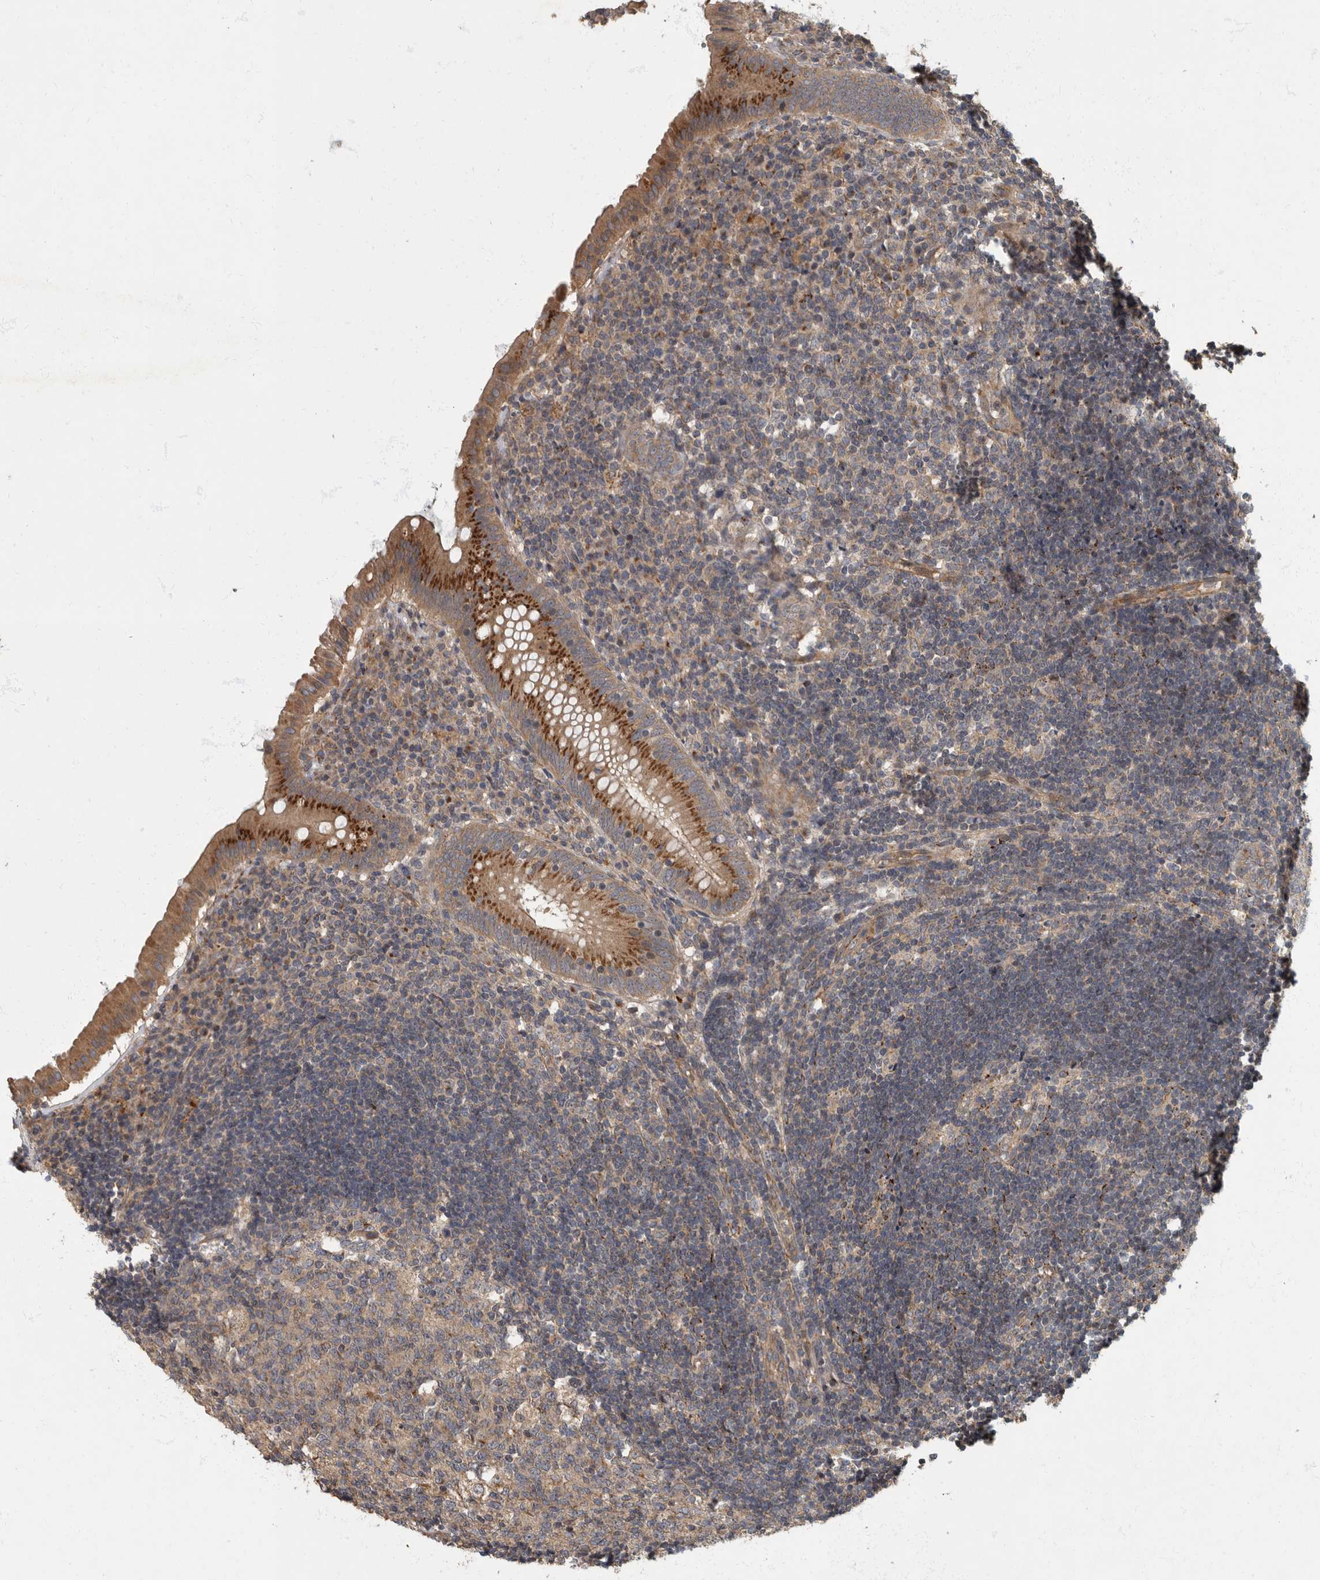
{"staining": {"intensity": "moderate", "quantity": ">75%", "location": "cytoplasmic/membranous"}, "tissue": "appendix", "cell_type": "Glandular cells", "image_type": "normal", "snomed": [{"axis": "morphology", "description": "Normal tissue, NOS"}, {"axis": "topography", "description": "Appendix"}], "caption": "DAB (3,3'-diaminobenzidine) immunohistochemical staining of benign human appendix displays moderate cytoplasmic/membranous protein staining in approximately >75% of glandular cells.", "gene": "IQCK", "patient": {"sex": "female", "age": 54}}